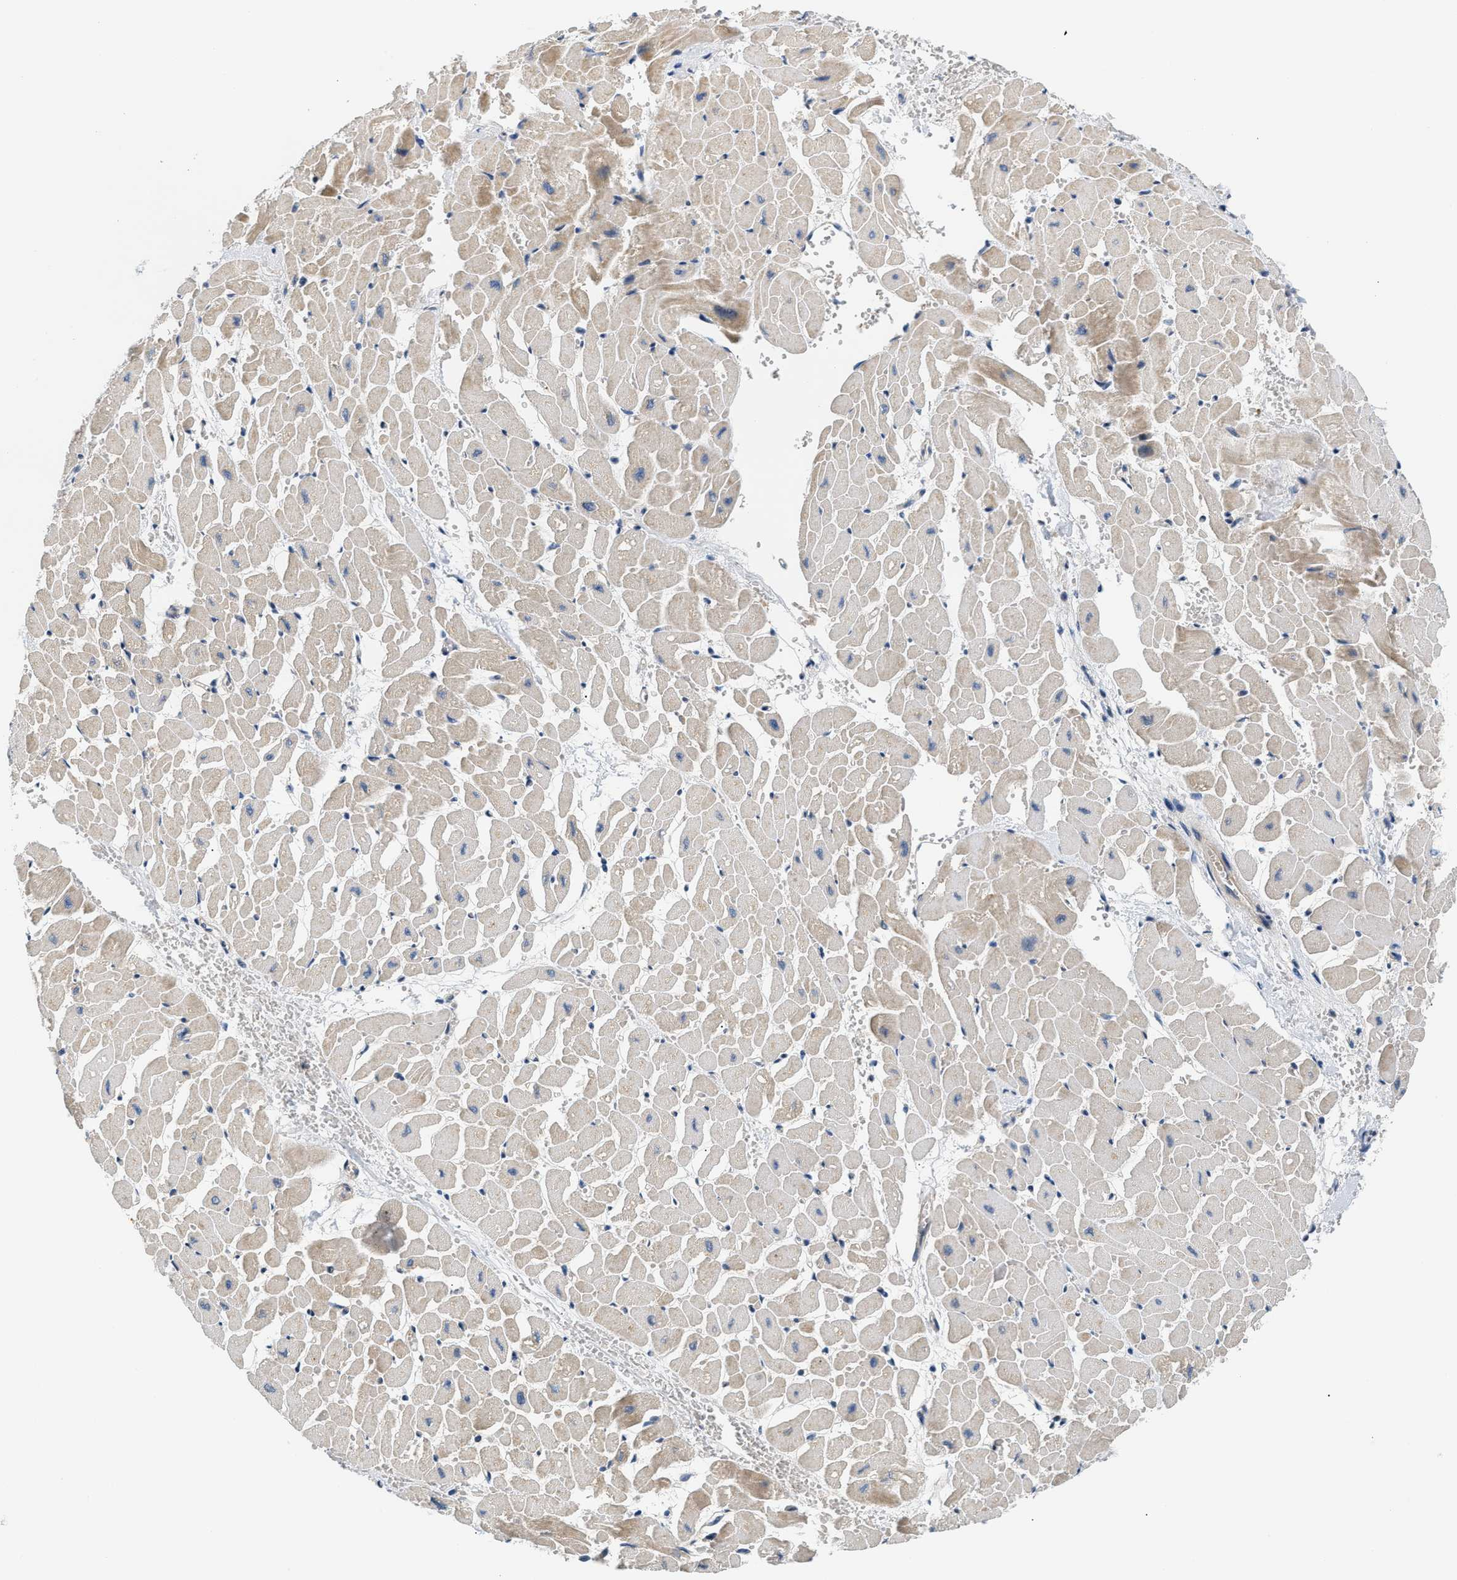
{"staining": {"intensity": "weak", "quantity": "25%-75%", "location": "cytoplasmic/membranous"}, "tissue": "heart muscle", "cell_type": "Cardiomyocytes", "image_type": "normal", "snomed": [{"axis": "morphology", "description": "Normal tissue, NOS"}, {"axis": "topography", "description": "Heart"}], "caption": "Immunohistochemical staining of normal human heart muscle displays low levels of weak cytoplasmic/membranous positivity in about 25%-75% of cardiomyocytes. The staining was performed using DAB, with brown indicating positive protein expression. Nuclei are stained blue with hematoxylin.", "gene": "TNIP2", "patient": {"sex": "male", "age": 45}}